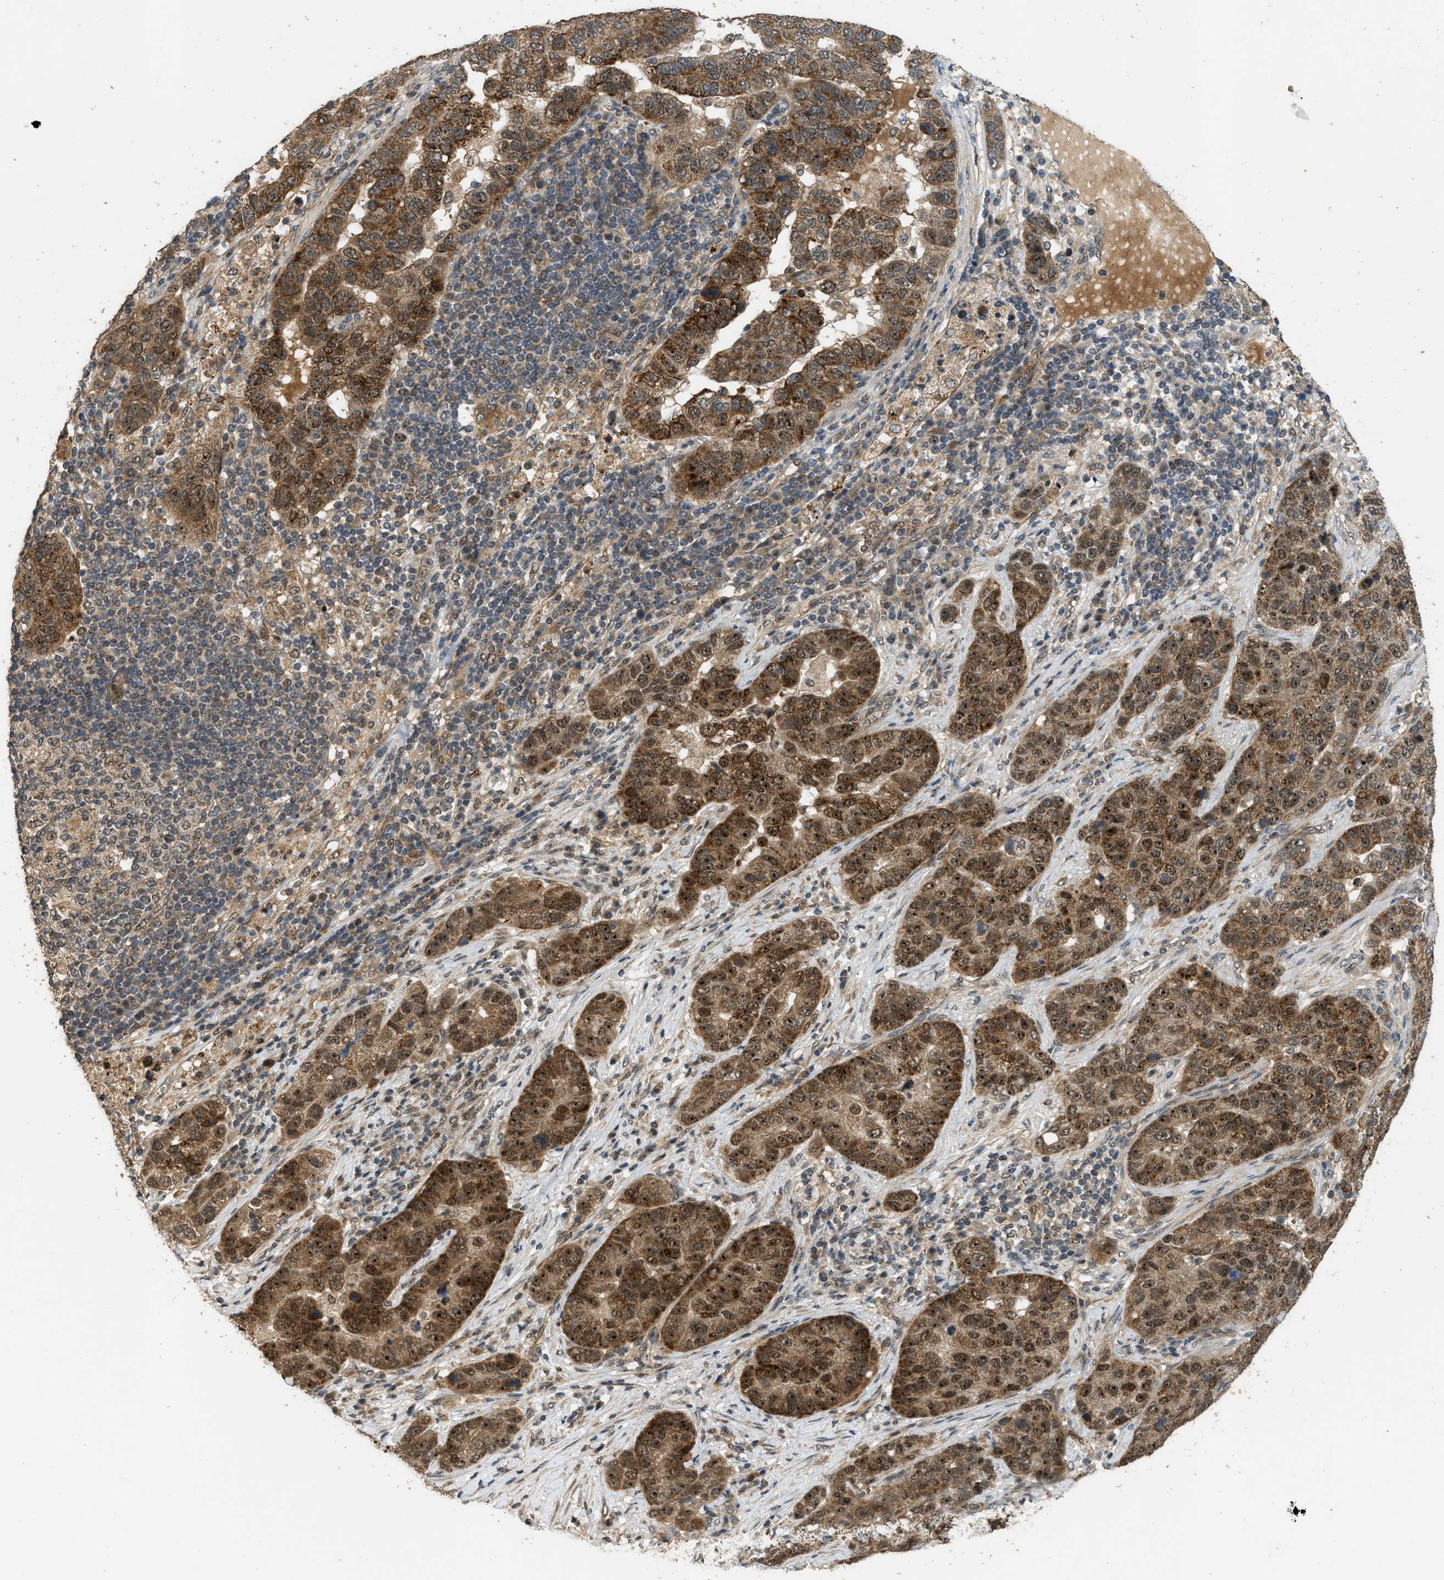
{"staining": {"intensity": "moderate", "quantity": ">75%", "location": "cytoplasmic/membranous,nuclear"}, "tissue": "pancreatic cancer", "cell_type": "Tumor cells", "image_type": "cancer", "snomed": [{"axis": "morphology", "description": "Adenocarcinoma, NOS"}, {"axis": "topography", "description": "Pancreas"}], "caption": "This micrograph exhibits pancreatic adenocarcinoma stained with IHC to label a protein in brown. The cytoplasmic/membranous and nuclear of tumor cells show moderate positivity for the protein. Nuclei are counter-stained blue.", "gene": "GET1", "patient": {"sex": "female", "age": 61}}